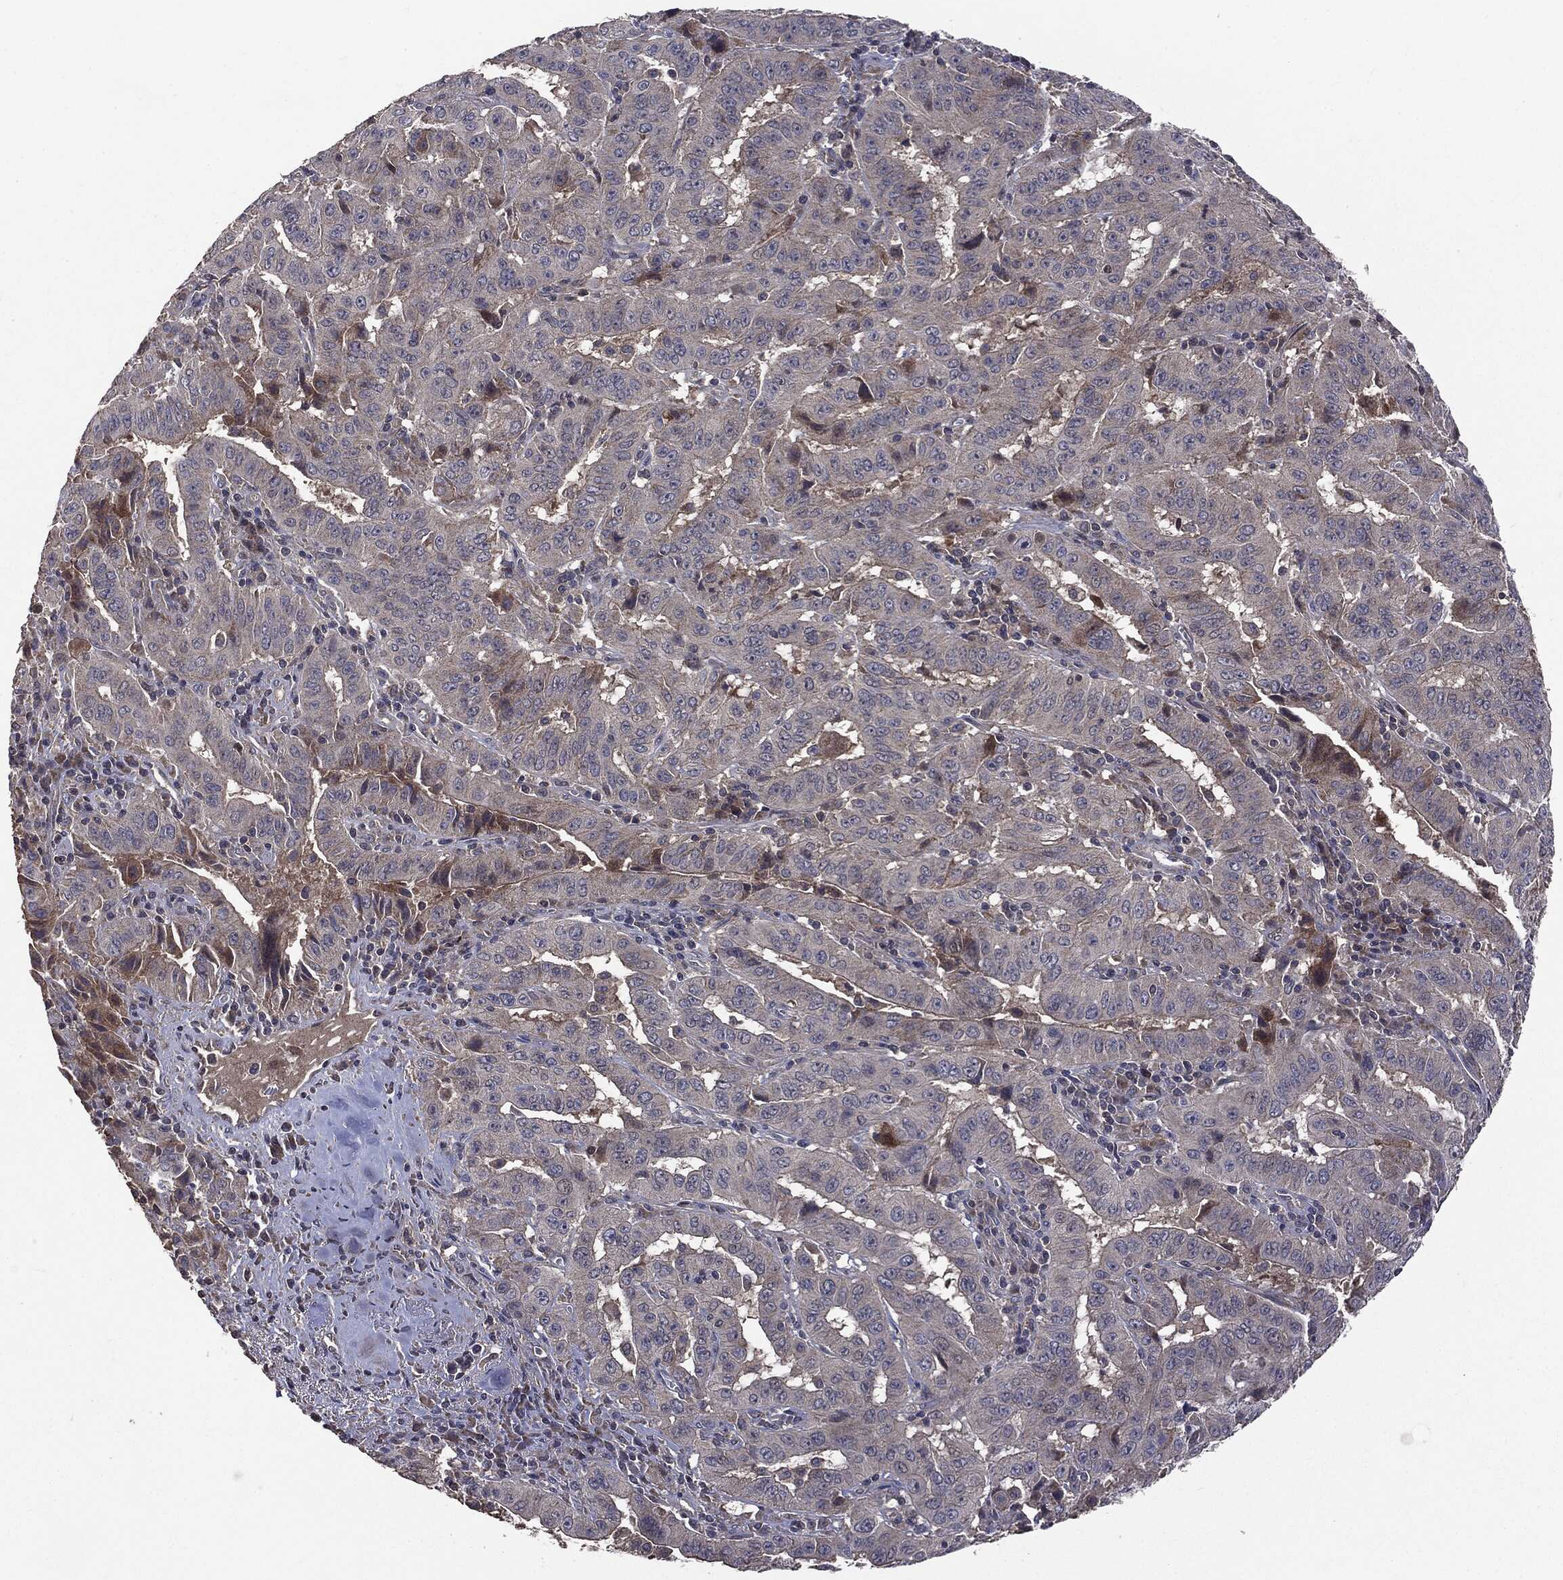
{"staining": {"intensity": "weak", "quantity": "<25%", "location": "cytoplasmic/membranous"}, "tissue": "pancreatic cancer", "cell_type": "Tumor cells", "image_type": "cancer", "snomed": [{"axis": "morphology", "description": "Adenocarcinoma, NOS"}, {"axis": "topography", "description": "Pancreas"}], "caption": "A micrograph of pancreatic cancer stained for a protein reveals no brown staining in tumor cells.", "gene": "MTOR", "patient": {"sex": "male", "age": 63}}